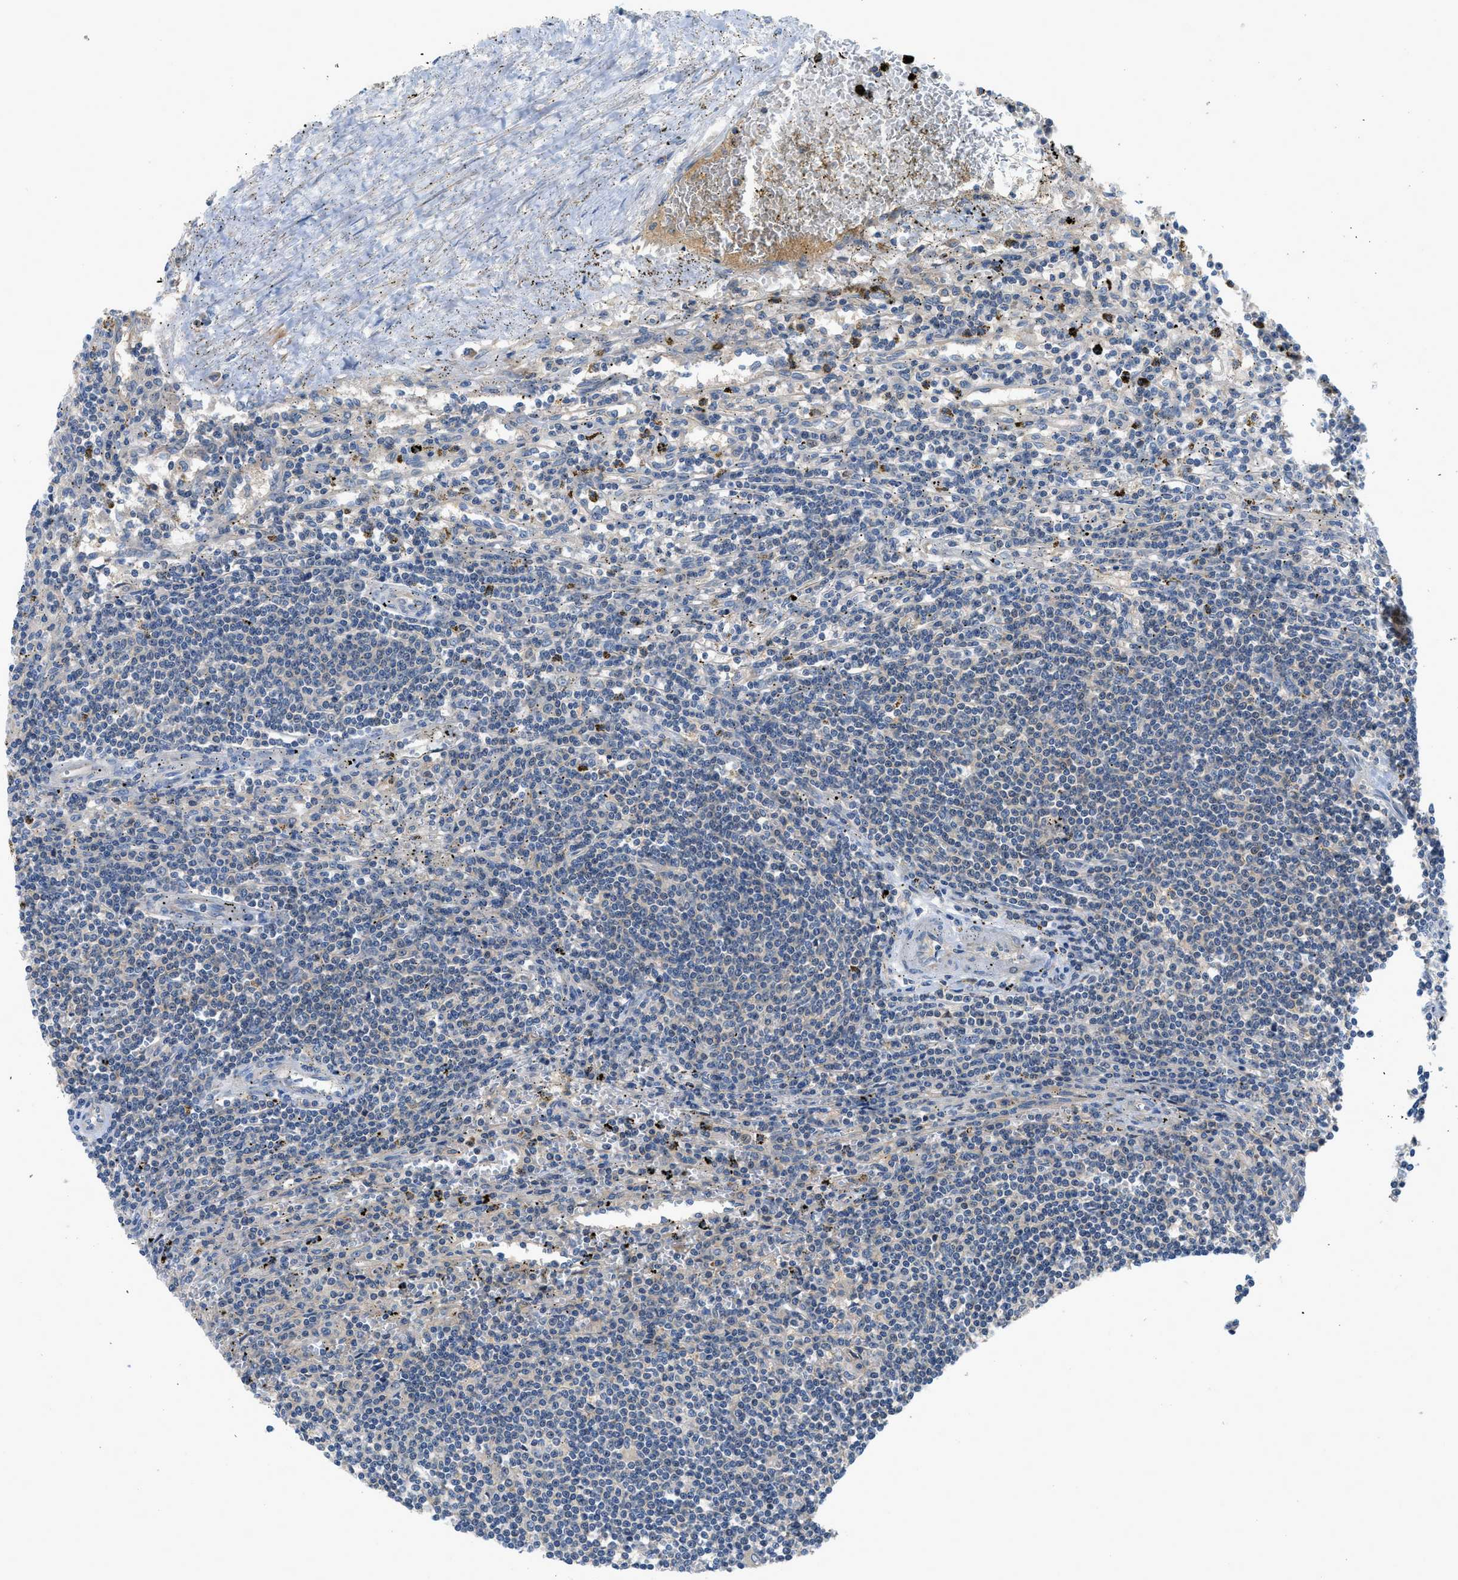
{"staining": {"intensity": "negative", "quantity": "none", "location": "none"}, "tissue": "lymphoma", "cell_type": "Tumor cells", "image_type": "cancer", "snomed": [{"axis": "morphology", "description": "Malignant lymphoma, non-Hodgkin's type, Low grade"}, {"axis": "topography", "description": "Spleen"}], "caption": "Immunohistochemistry of human lymphoma shows no expression in tumor cells.", "gene": "GPR31", "patient": {"sex": "male", "age": 76}}